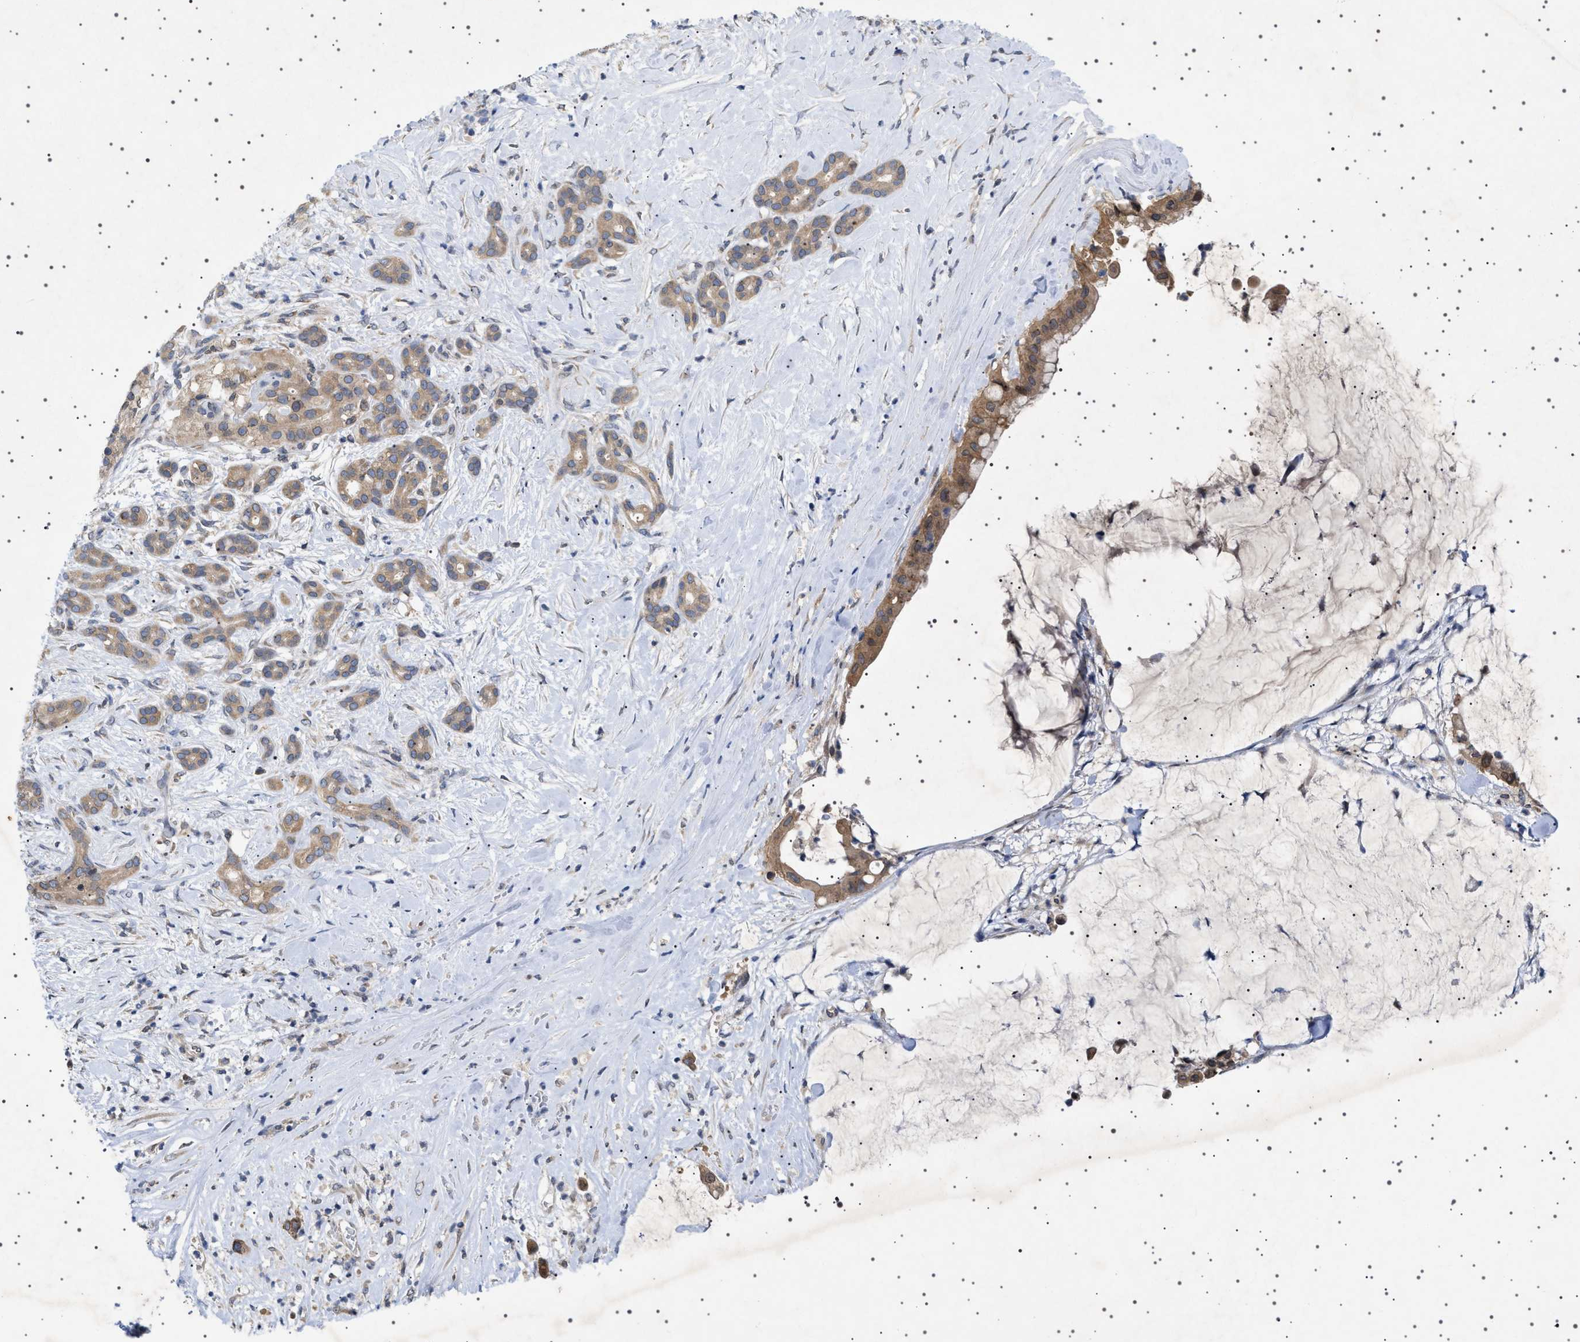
{"staining": {"intensity": "moderate", "quantity": "25%-75%", "location": "cytoplasmic/membranous"}, "tissue": "pancreatic cancer", "cell_type": "Tumor cells", "image_type": "cancer", "snomed": [{"axis": "morphology", "description": "Adenocarcinoma, NOS"}, {"axis": "topography", "description": "Pancreas"}], "caption": "Protein analysis of adenocarcinoma (pancreatic) tissue displays moderate cytoplasmic/membranous expression in approximately 25%-75% of tumor cells. (brown staining indicates protein expression, while blue staining denotes nuclei).", "gene": "NUP93", "patient": {"sex": "male", "age": 41}}